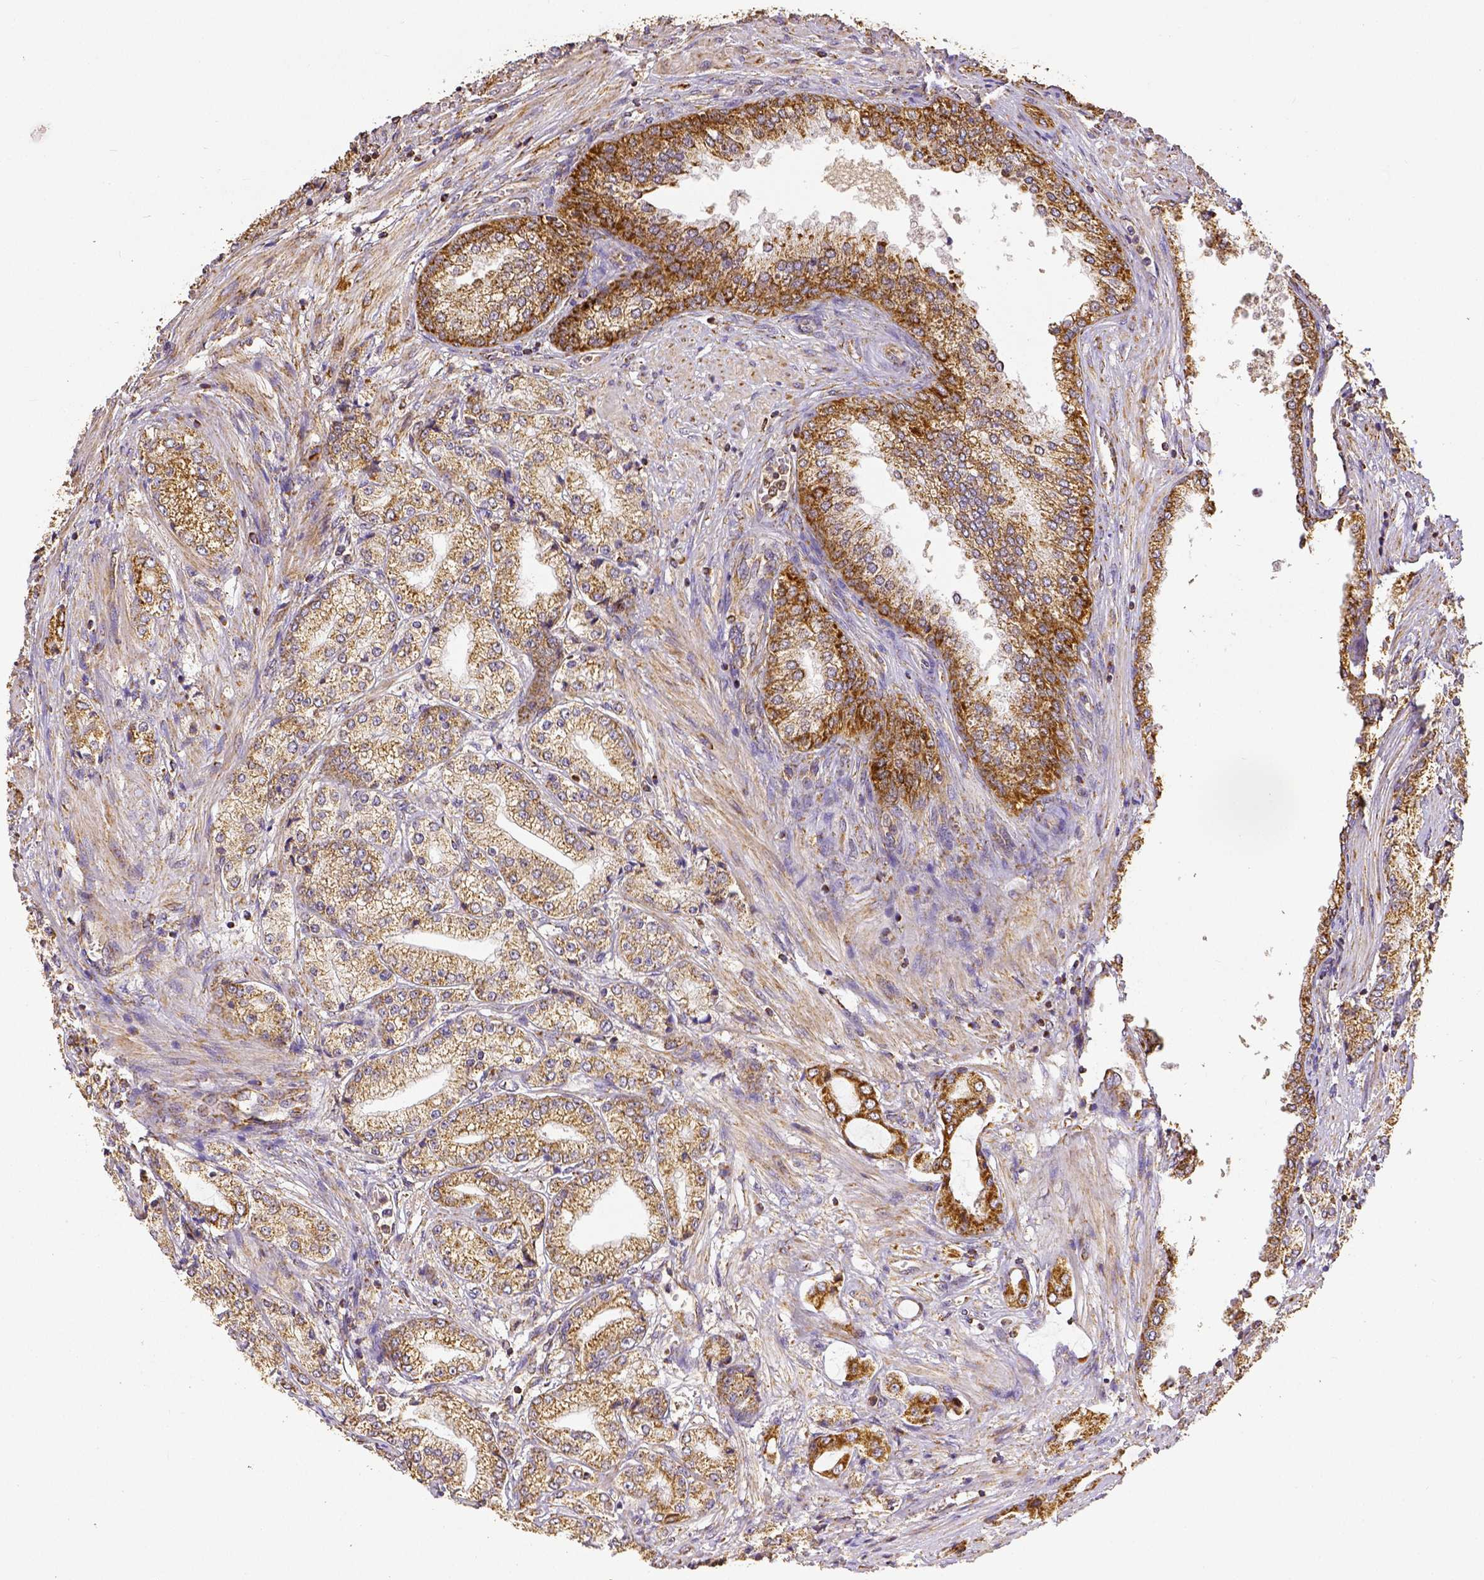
{"staining": {"intensity": "moderate", "quantity": ">75%", "location": "cytoplasmic/membranous"}, "tissue": "prostate cancer", "cell_type": "Tumor cells", "image_type": "cancer", "snomed": [{"axis": "morphology", "description": "Adenocarcinoma, NOS"}, {"axis": "topography", "description": "Prostate"}], "caption": "Immunohistochemistry (IHC) (DAB) staining of human prostate cancer demonstrates moderate cytoplasmic/membranous protein positivity in approximately >75% of tumor cells.", "gene": "SDHB", "patient": {"sex": "male", "age": 63}}